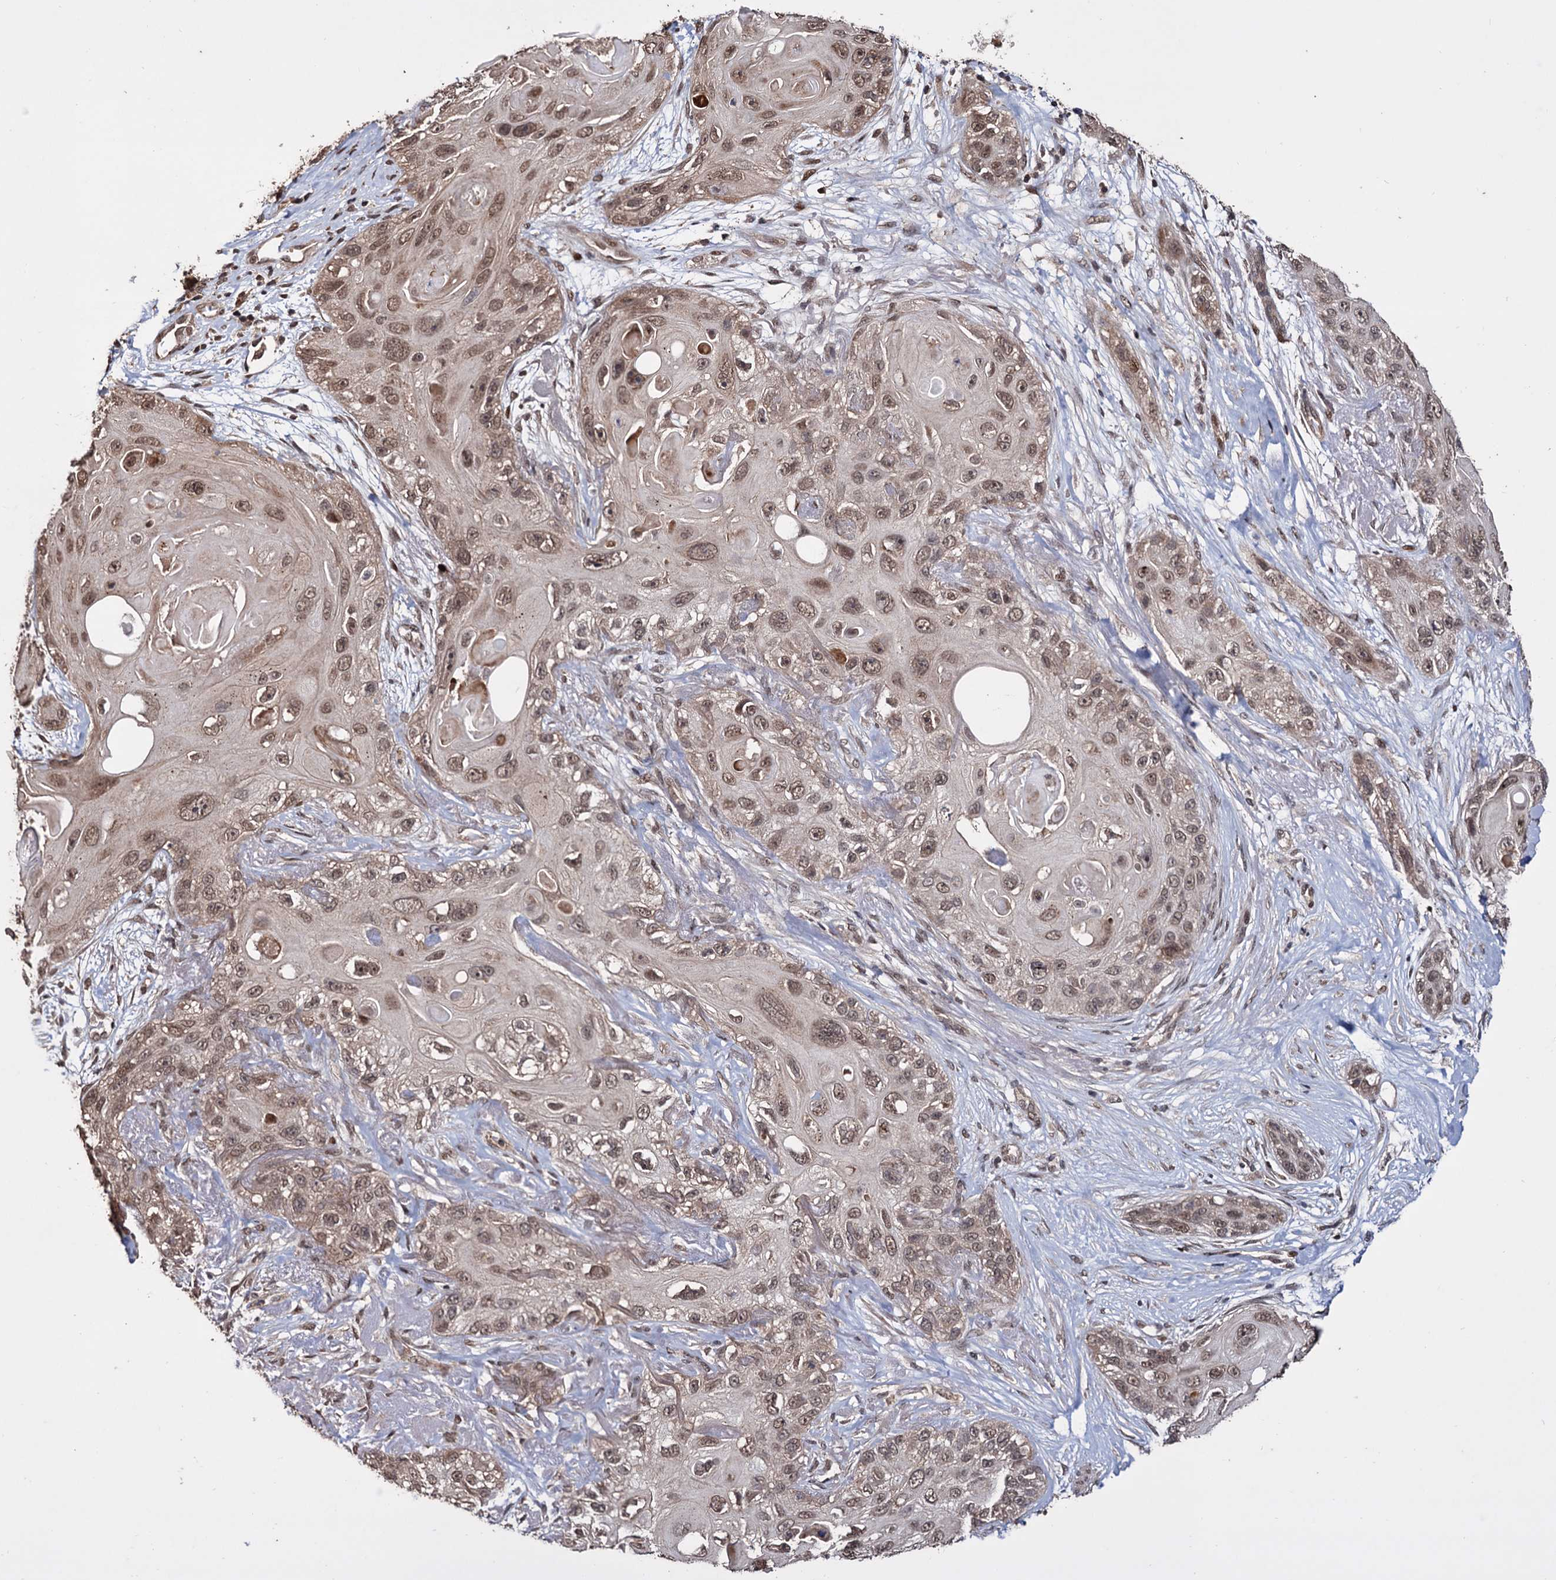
{"staining": {"intensity": "moderate", "quantity": ">75%", "location": "nuclear"}, "tissue": "skin cancer", "cell_type": "Tumor cells", "image_type": "cancer", "snomed": [{"axis": "morphology", "description": "Normal tissue, NOS"}, {"axis": "morphology", "description": "Squamous cell carcinoma, NOS"}, {"axis": "topography", "description": "Skin"}], "caption": "Immunohistochemical staining of human skin cancer displays medium levels of moderate nuclear expression in approximately >75% of tumor cells.", "gene": "KLF5", "patient": {"sex": "male", "age": 72}}